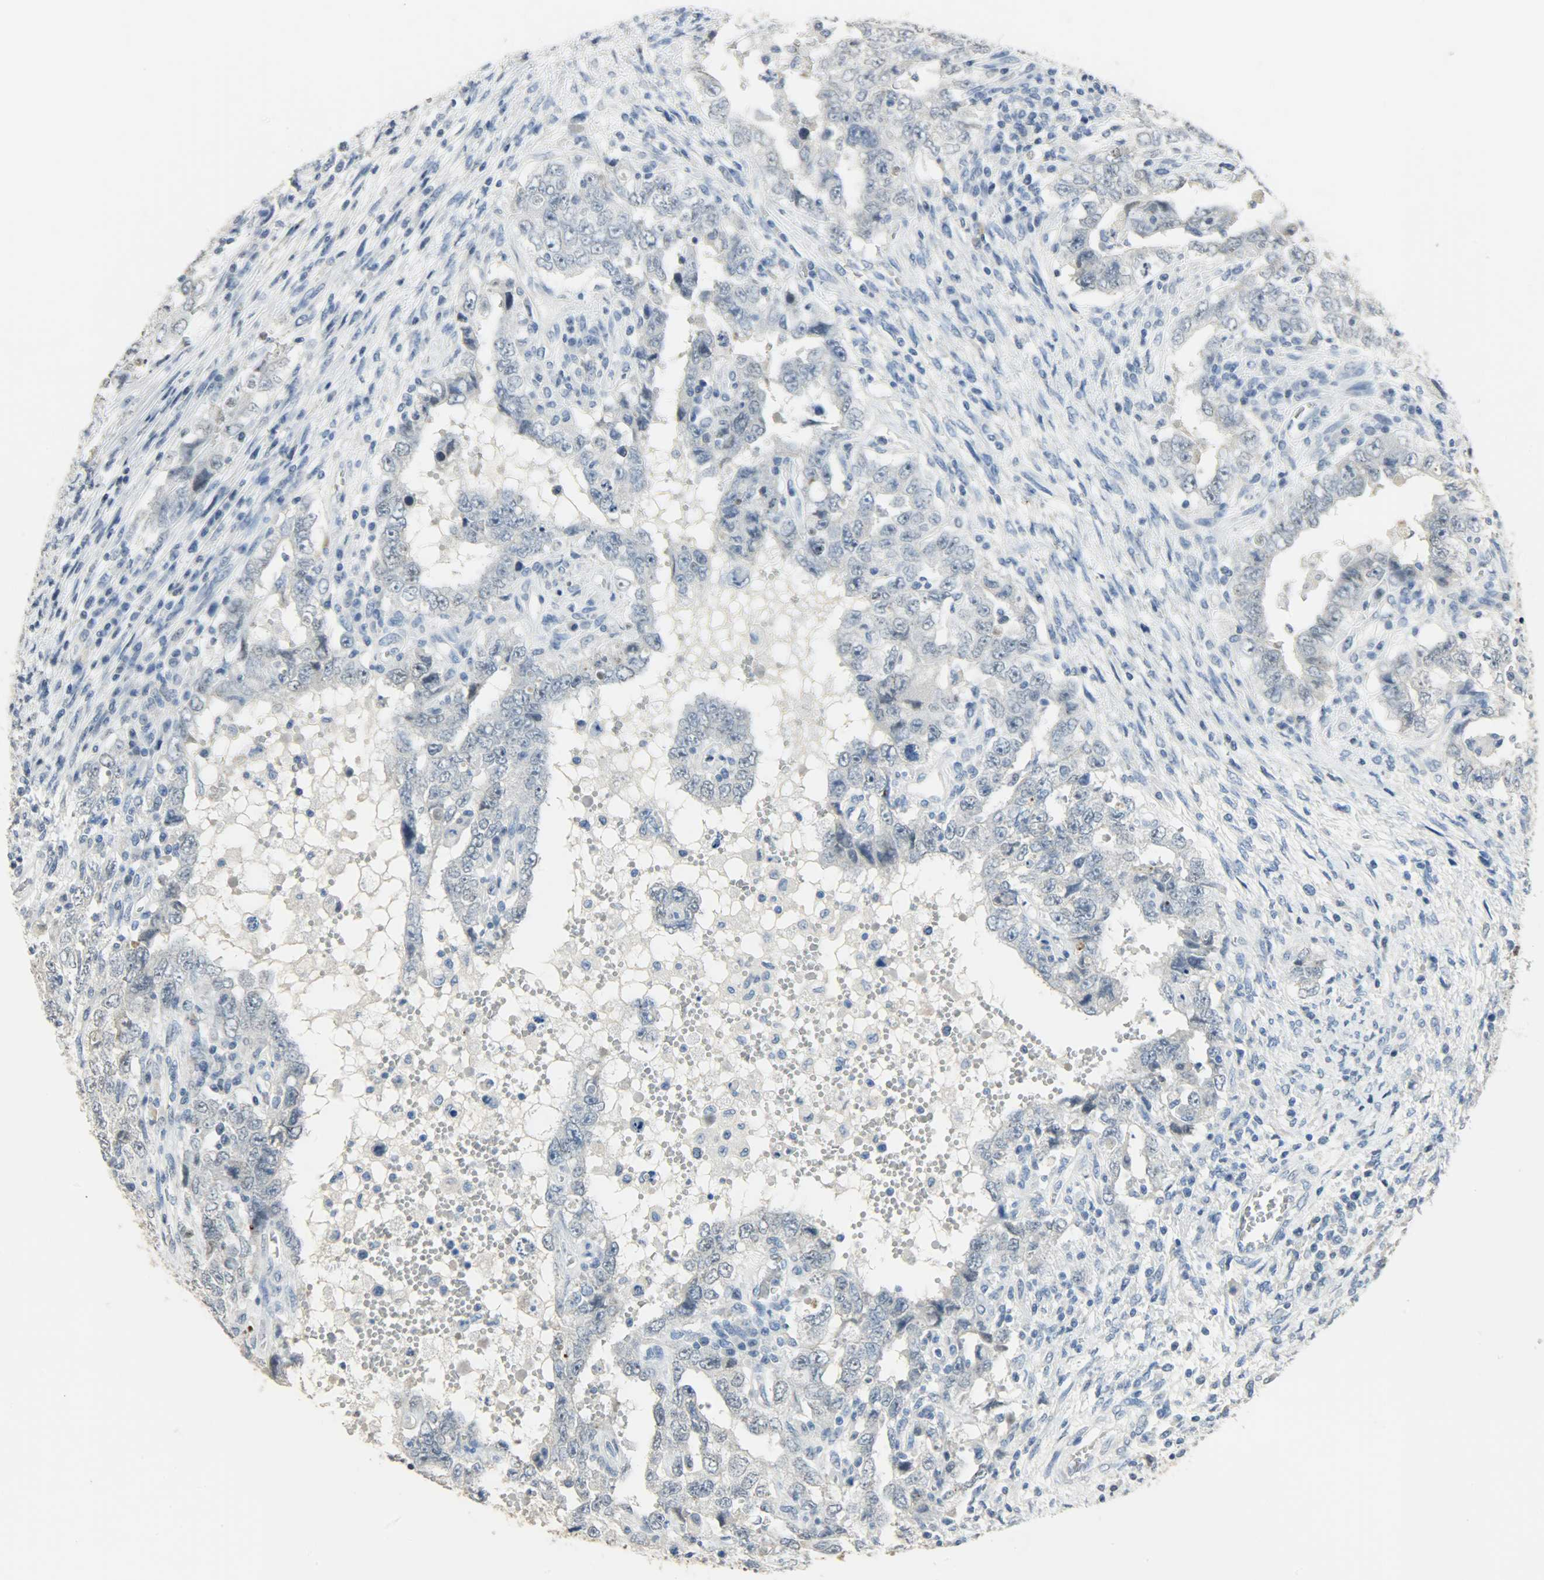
{"staining": {"intensity": "negative", "quantity": "none", "location": "none"}, "tissue": "testis cancer", "cell_type": "Tumor cells", "image_type": "cancer", "snomed": [{"axis": "morphology", "description": "Carcinoma, Embryonal, NOS"}, {"axis": "topography", "description": "Testis"}], "caption": "DAB (3,3'-diaminobenzidine) immunohistochemical staining of human embryonal carcinoma (testis) exhibits no significant staining in tumor cells. Nuclei are stained in blue.", "gene": "DNAJB6", "patient": {"sex": "male", "age": 26}}